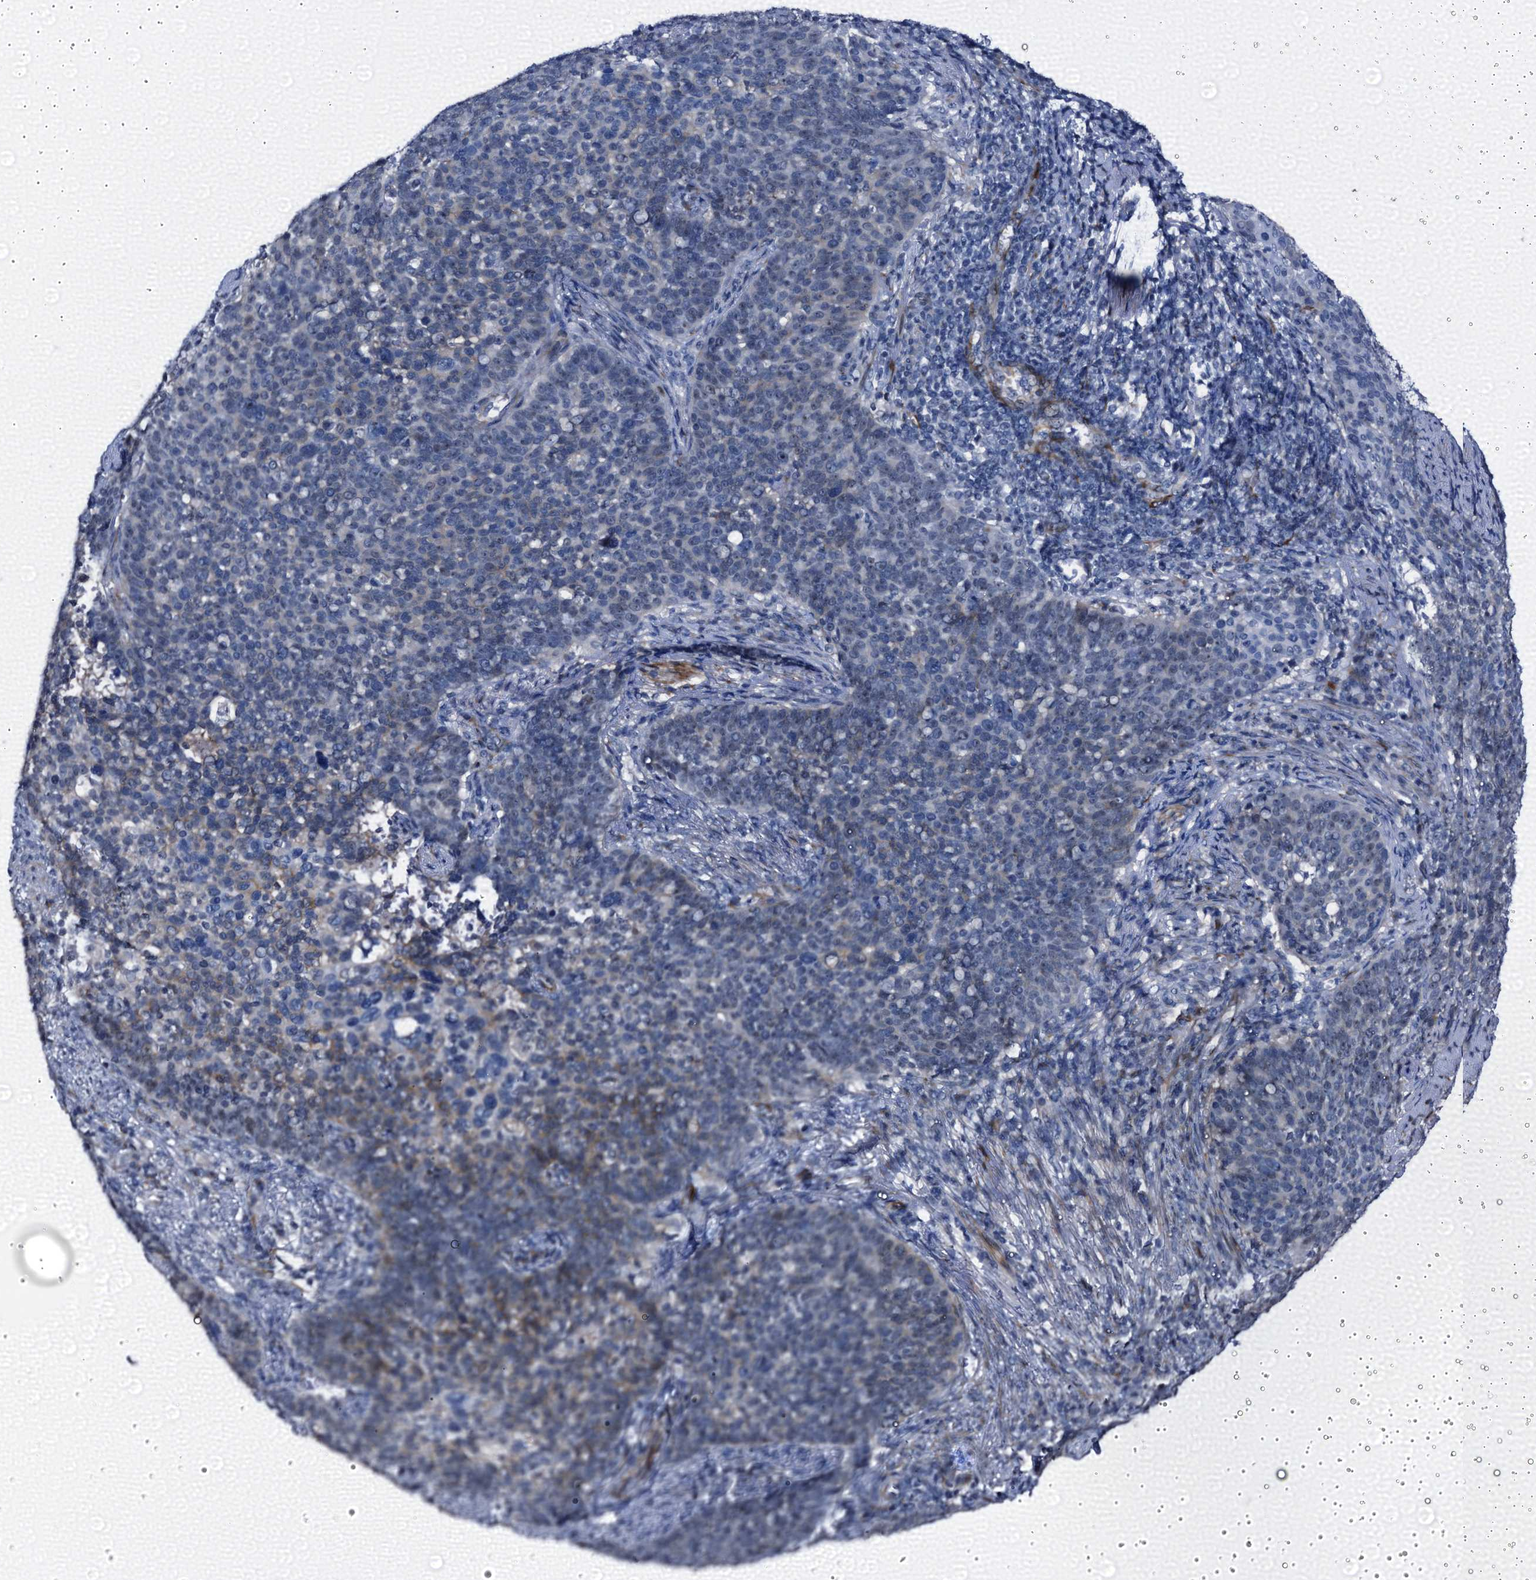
{"staining": {"intensity": "negative", "quantity": "none", "location": "none"}, "tissue": "cervical cancer", "cell_type": "Tumor cells", "image_type": "cancer", "snomed": [{"axis": "morphology", "description": "Squamous cell carcinoma, NOS"}, {"axis": "topography", "description": "Cervix"}], "caption": "A photomicrograph of human cervical squamous cell carcinoma is negative for staining in tumor cells.", "gene": "EMG1", "patient": {"sex": "female", "age": 39}}